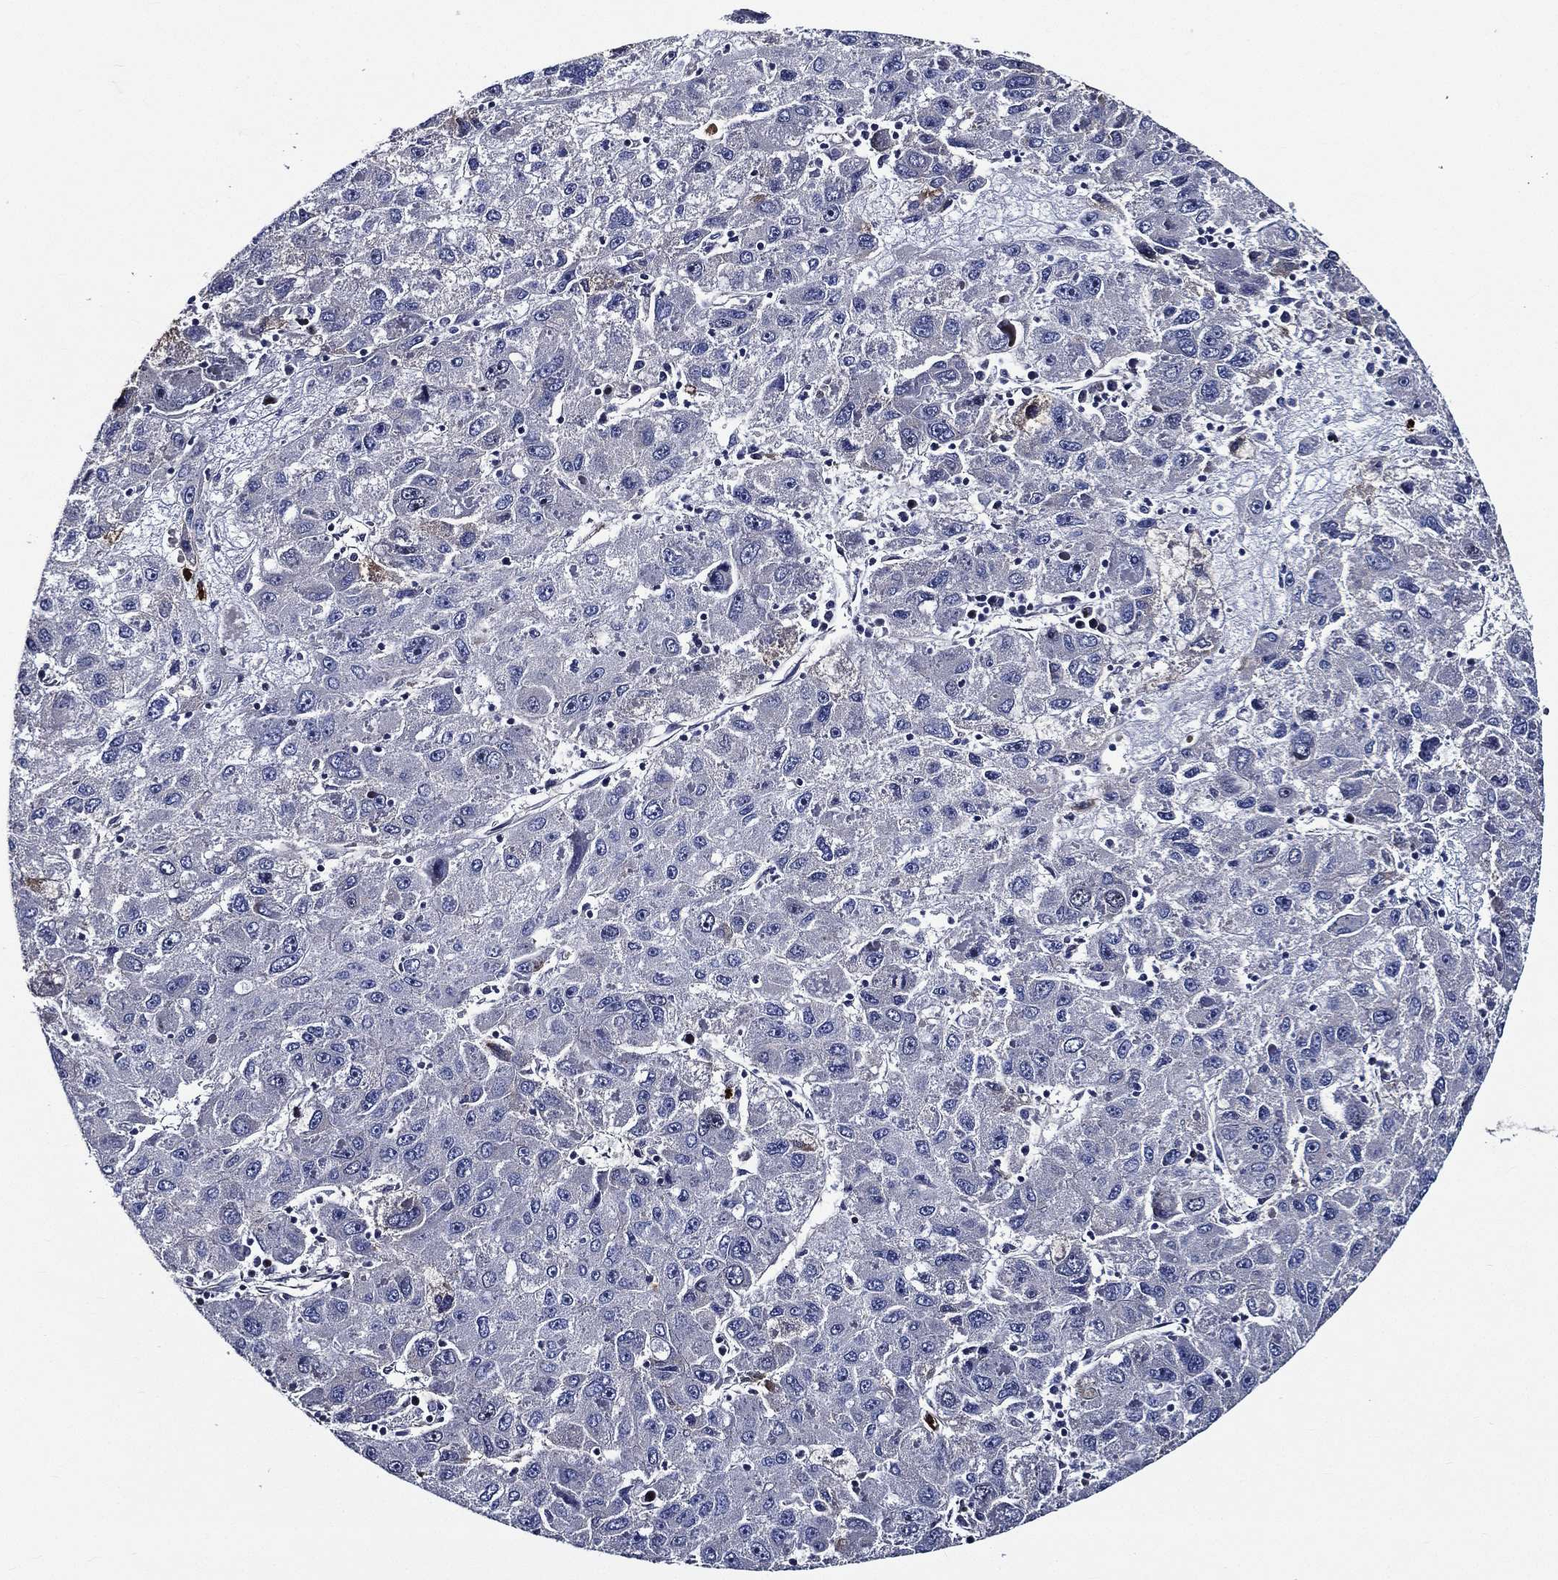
{"staining": {"intensity": "negative", "quantity": "none", "location": "none"}, "tissue": "liver cancer", "cell_type": "Tumor cells", "image_type": "cancer", "snomed": [{"axis": "morphology", "description": "Carcinoma, Hepatocellular, NOS"}, {"axis": "topography", "description": "Liver"}], "caption": "Immunohistochemistry of human hepatocellular carcinoma (liver) reveals no staining in tumor cells. (Brightfield microscopy of DAB (3,3'-diaminobenzidine) IHC at high magnification).", "gene": "KIF20B", "patient": {"sex": "male", "age": 75}}